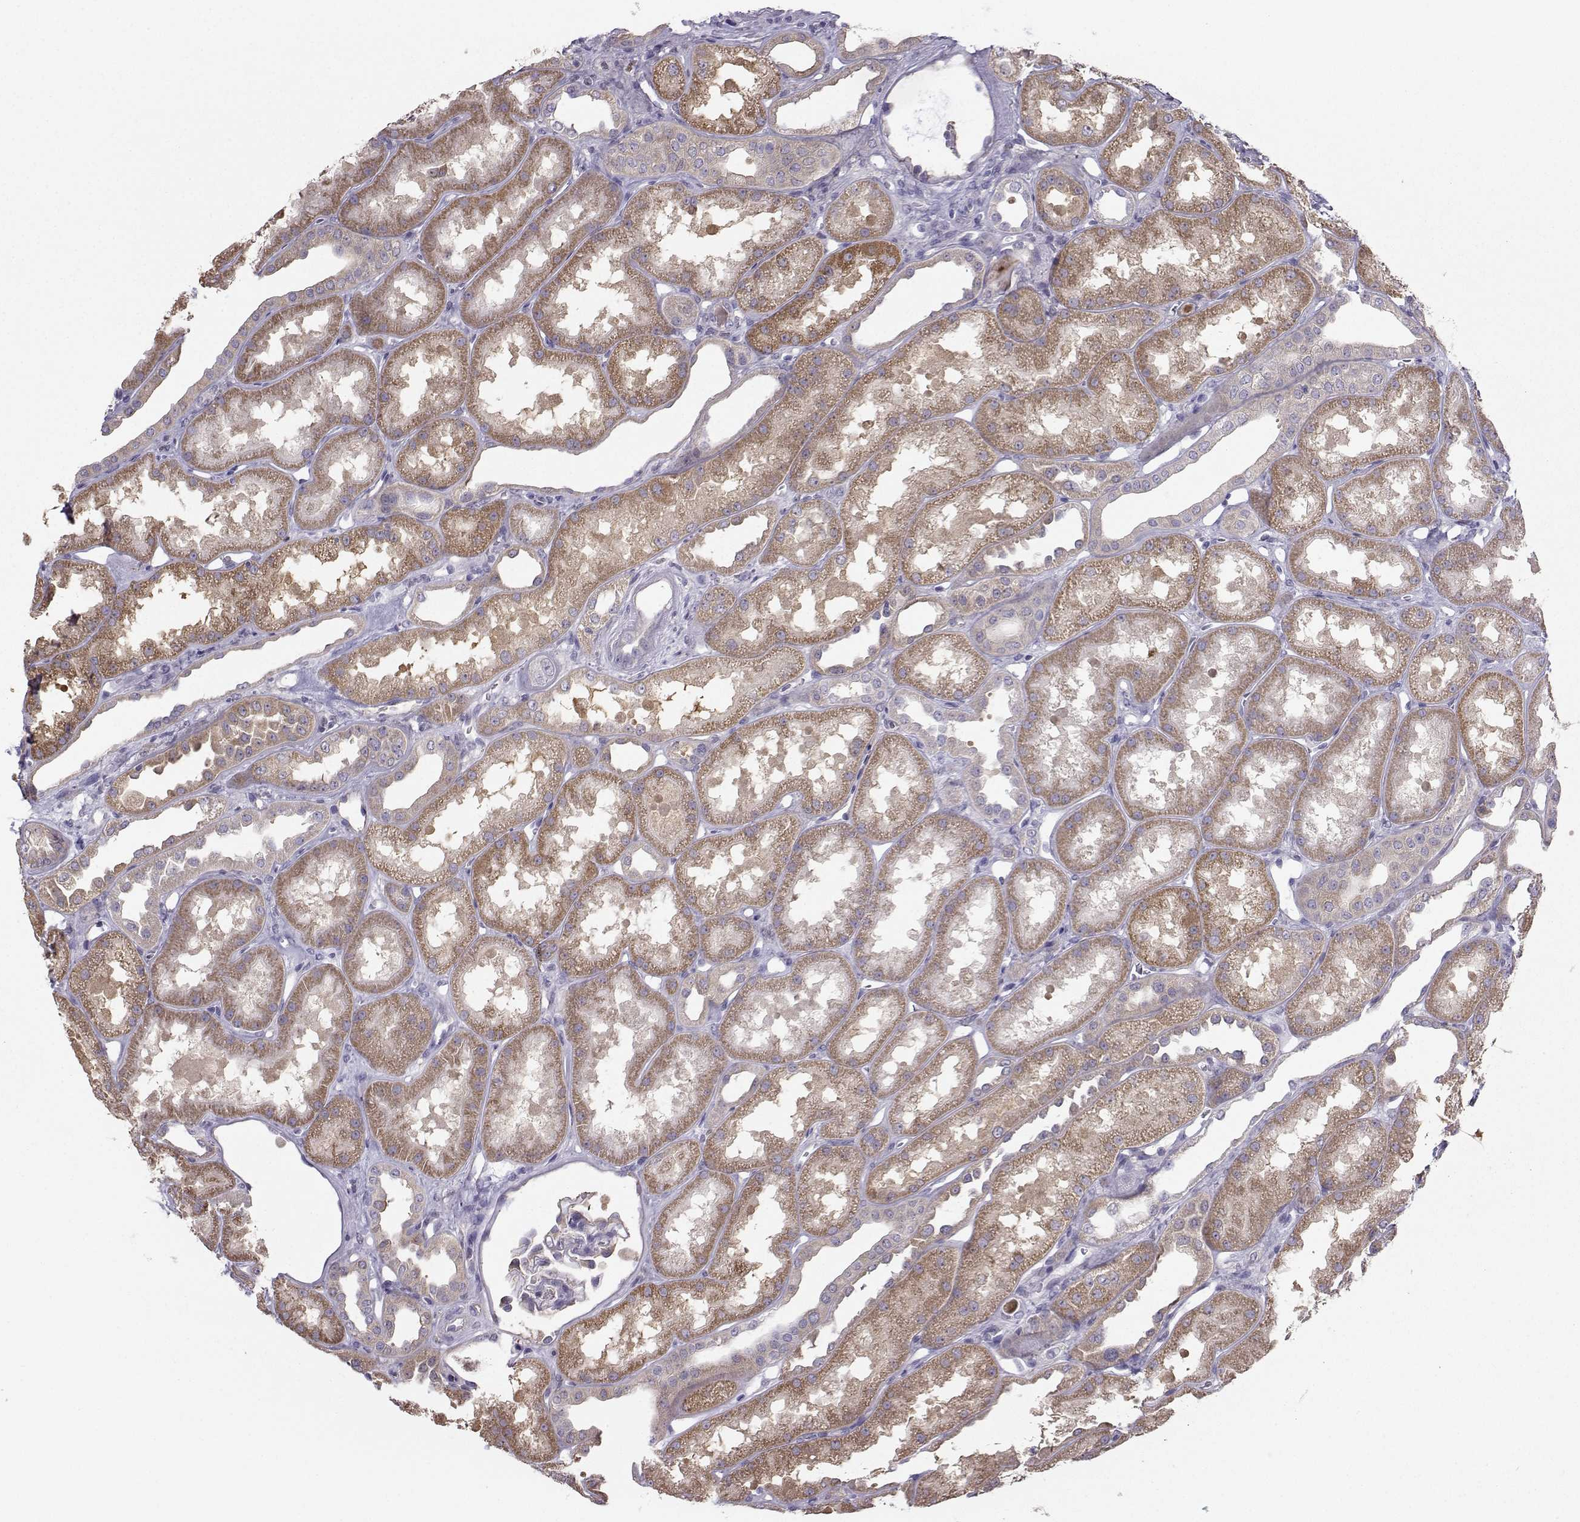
{"staining": {"intensity": "negative", "quantity": "none", "location": "none"}, "tissue": "kidney", "cell_type": "Cells in glomeruli", "image_type": "normal", "snomed": [{"axis": "morphology", "description": "Normal tissue, NOS"}, {"axis": "topography", "description": "Kidney"}], "caption": "Immunohistochemistry (IHC) of benign human kidney reveals no staining in cells in glomeruli. The staining was performed using DAB (3,3'-diaminobenzidine) to visualize the protein expression in brown, while the nuclei were stained in blue with hematoxylin (Magnification: 20x).", "gene": "DCLK3", "patient": {"sex": "male", "age": 61}}